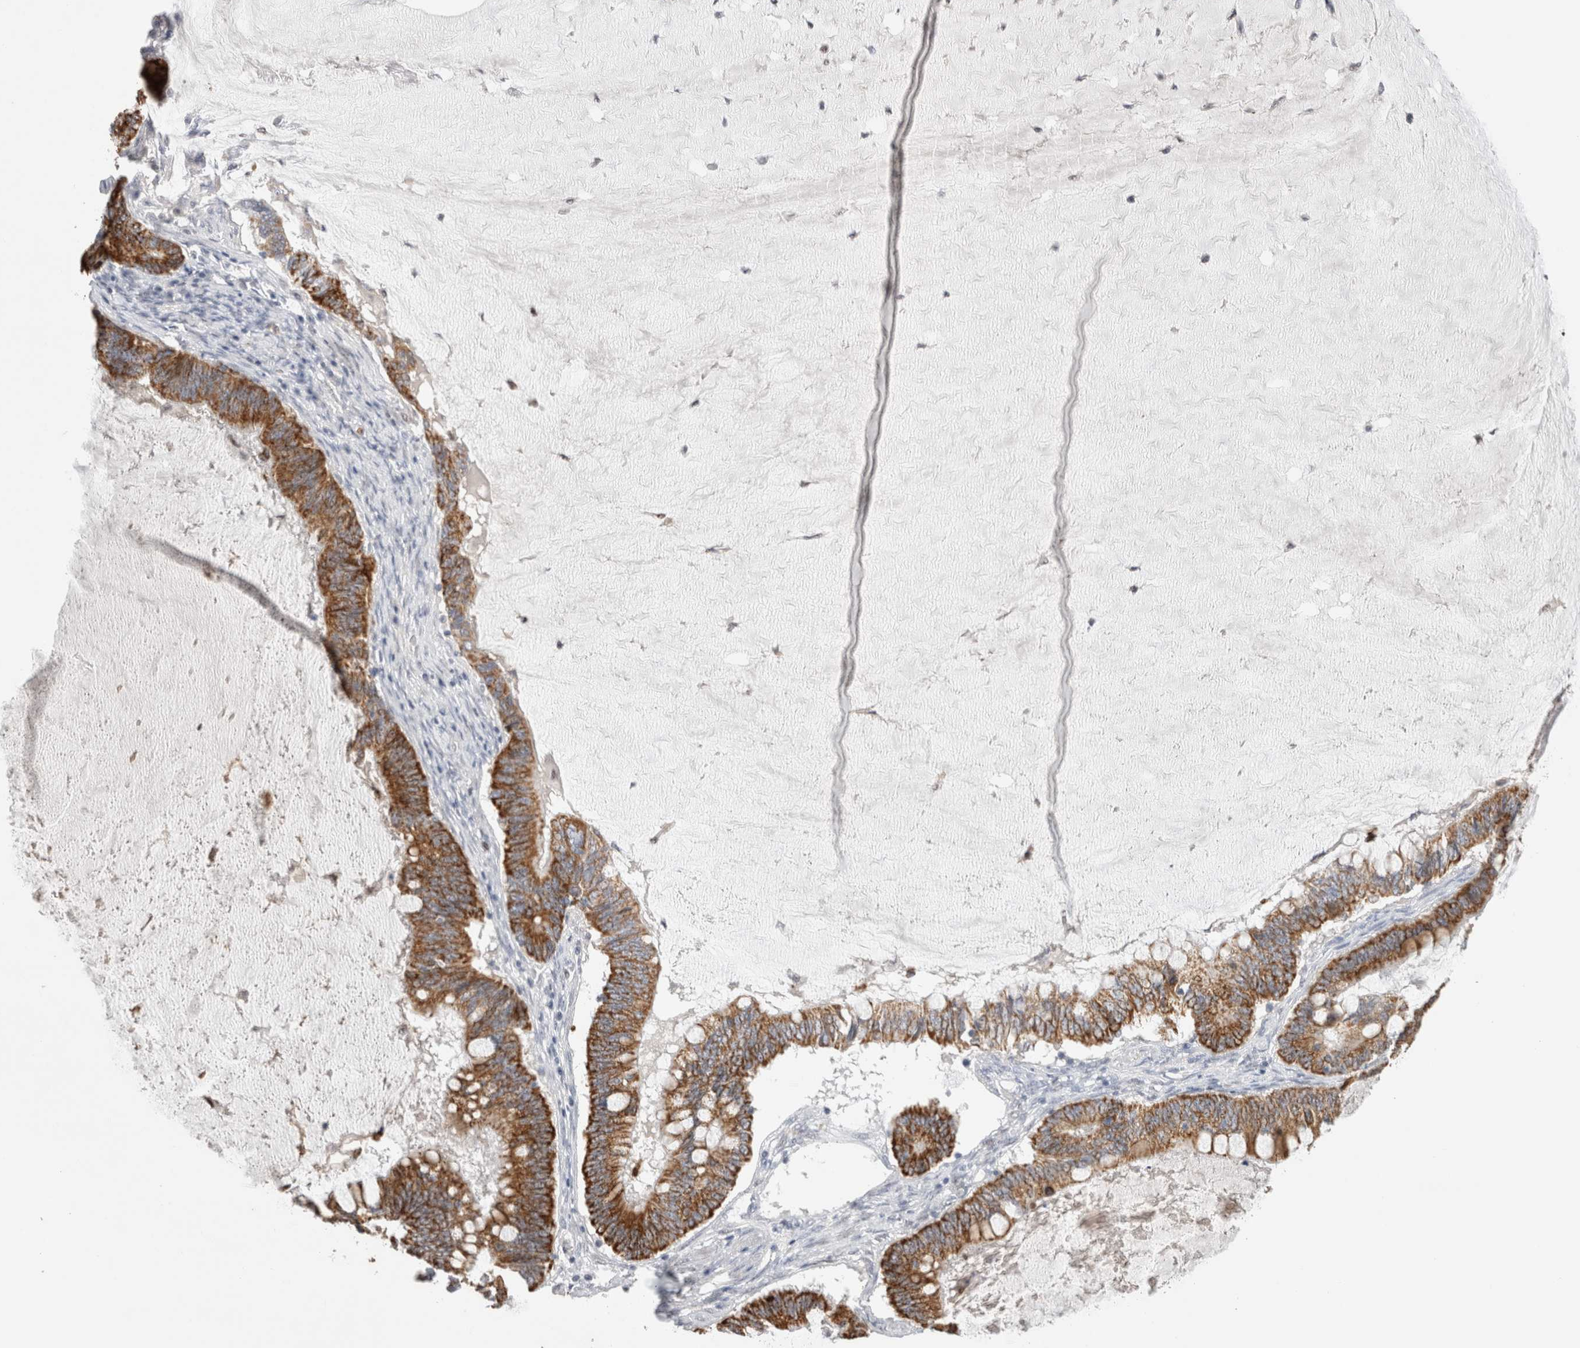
{"staining": {"intensity": "strong", "quantity": ">75%", "location": "cytoplasmic/membranous"}, "tissue": "ovarian cancer", "cell_type": "Tumor cells", "image_type": "cancer", "snomed": [{"axis": "morphology", "description": "Cystadenocarcinoma, mucinous, NOS"}, {"axis": "topography", "description": "Ovary"}], "caption": "Human ovarian mucinous cystadenocarcinoma stained with a protein marker reveals strong staining in tumor cells.", "gene": "AGMAT", "patient": {"sex": "female", "age": 61}}